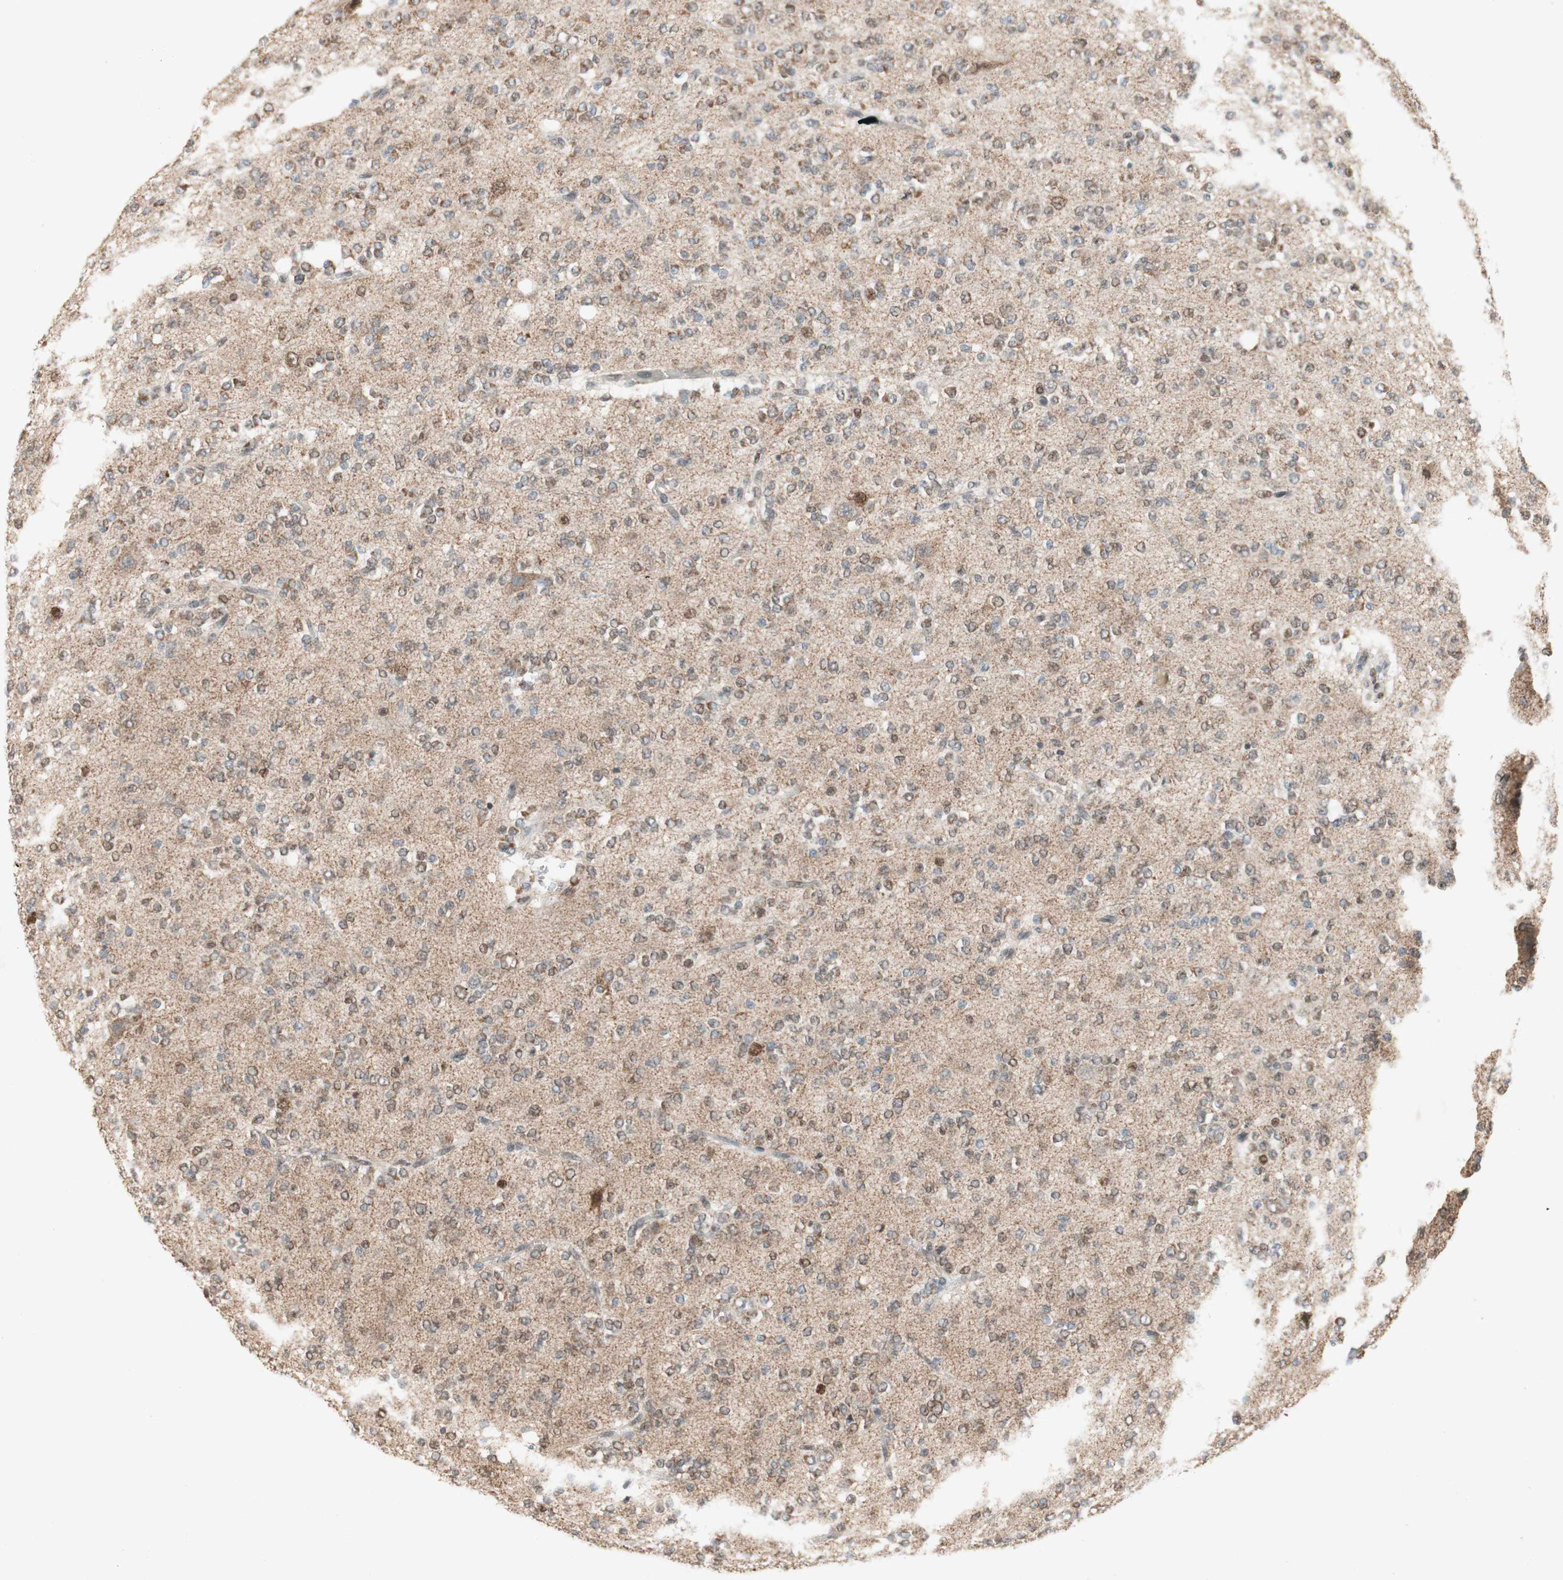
{"staining": {"intensity": "weak", "quantity": "25%-75%", "location": "nuclear"}, "tissue": "glioma", "cell_type": "Tumor cells", "image_type": "cancer", "snomed": [{"axis": "morphology", "description": "Glioma, malignant, Low grade"}, {"axis": "topography", "description": "Brain"}], "caption": "This image exhibits immunohistochemistry (IHC) staining of human glioma, with low weak nuclear positivity in about 25%-75% of tumor cells.", "gene": "DNMT3A", "patient": {"sex": "male", "age": 38}}